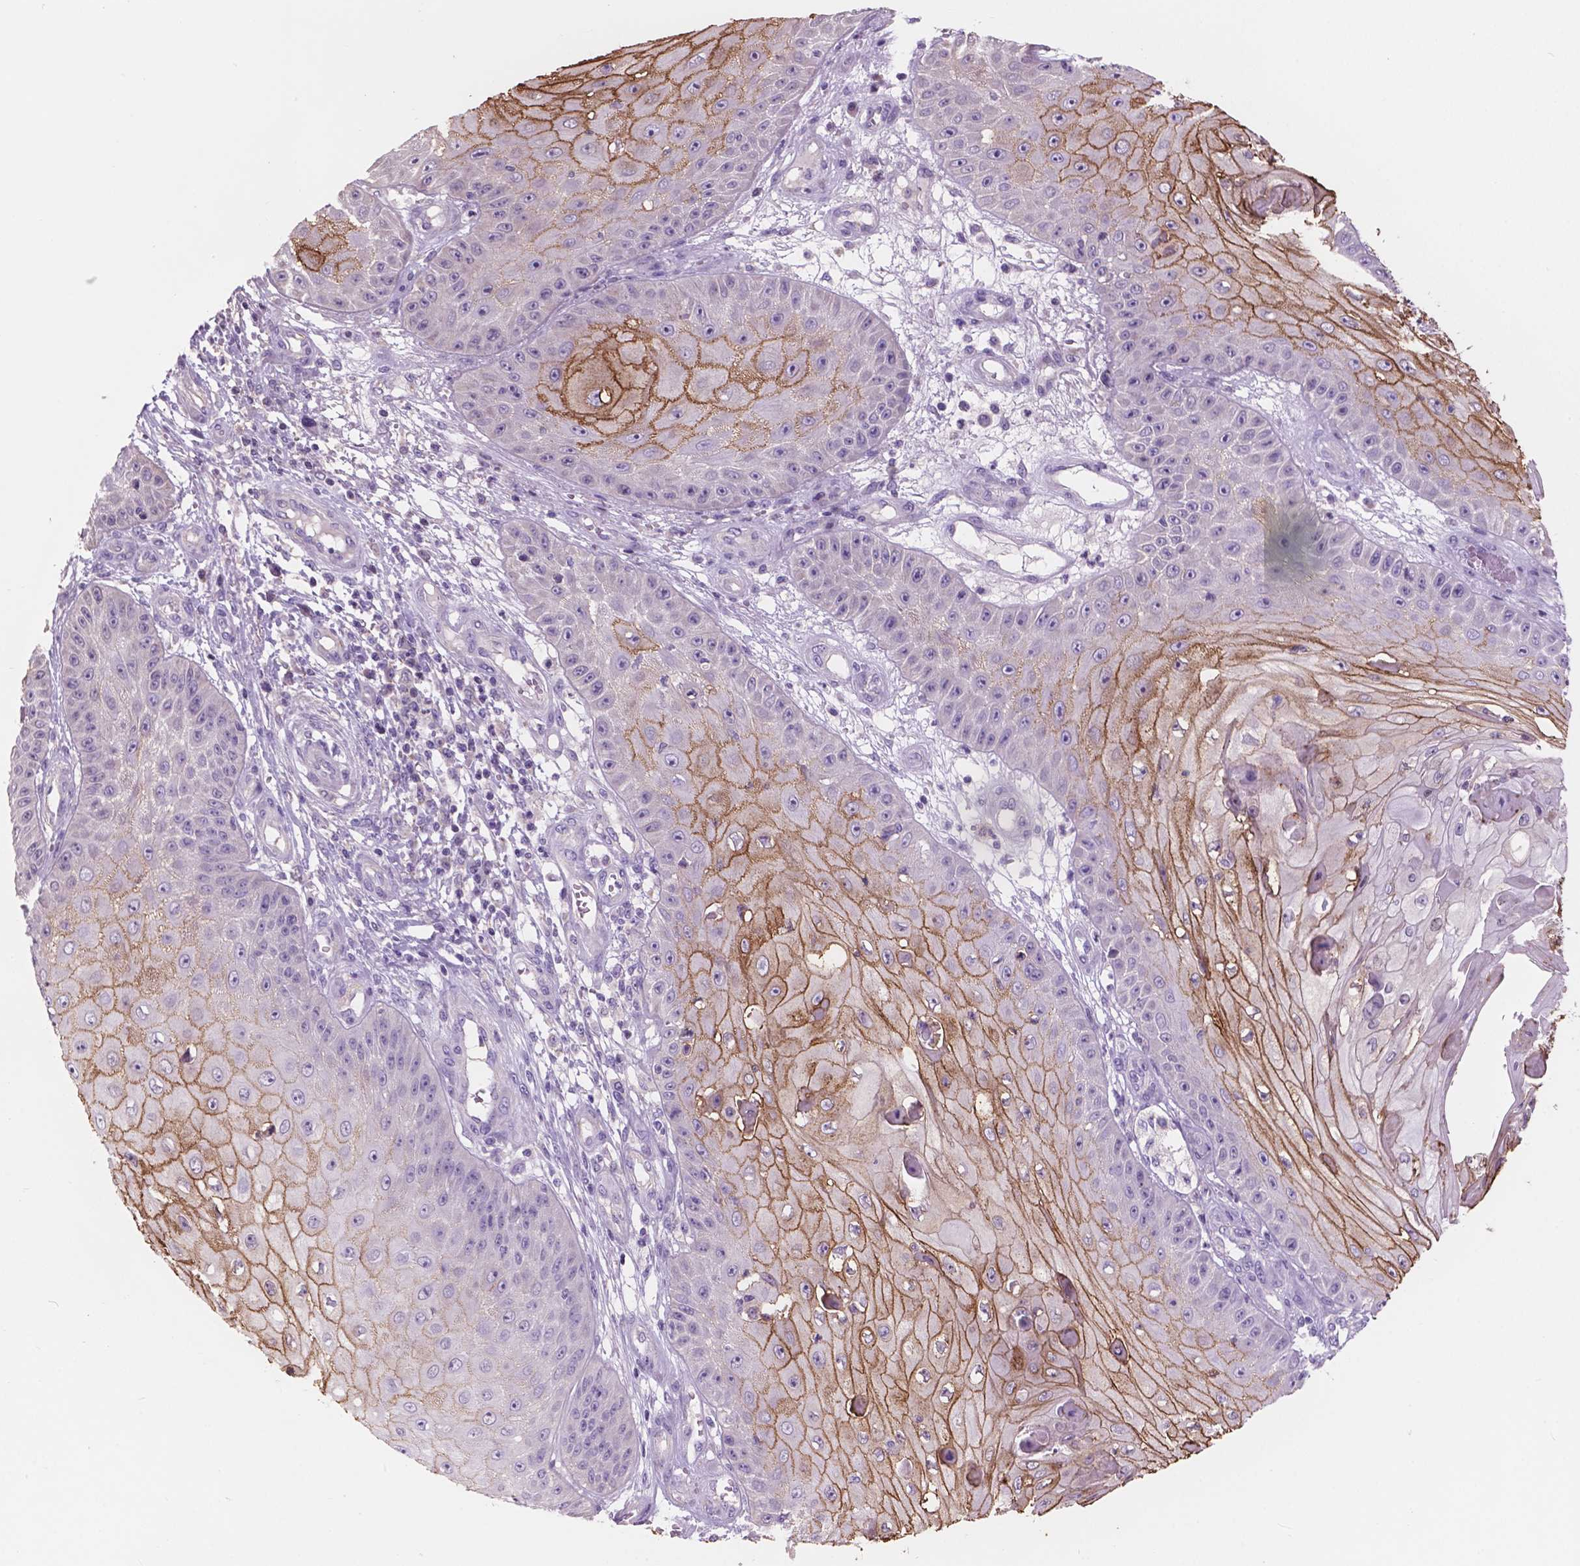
{"staining": {"intensity": "moderate", "quantity": "25%-75%", "location": "cytoplasmic/membranous"}, "tissue": "skin cancer", "cell_type": "Tumor cells", "image_type": "cancer", "snomed": [{"axis": "morphology", "description": "Squamous cell carcinoma, NOS"}, {"axis": "topography", "description": "Skin"}], "caption": "An image showing moderate cytoplasmic/membranous positivity in about 25%-75% of tumor cells in skin squamous cell carcinoma, as visualized by brown immunohistochemical staining.", "gene": "SBSN", "patient": {"sex": "male", "age": 70}}